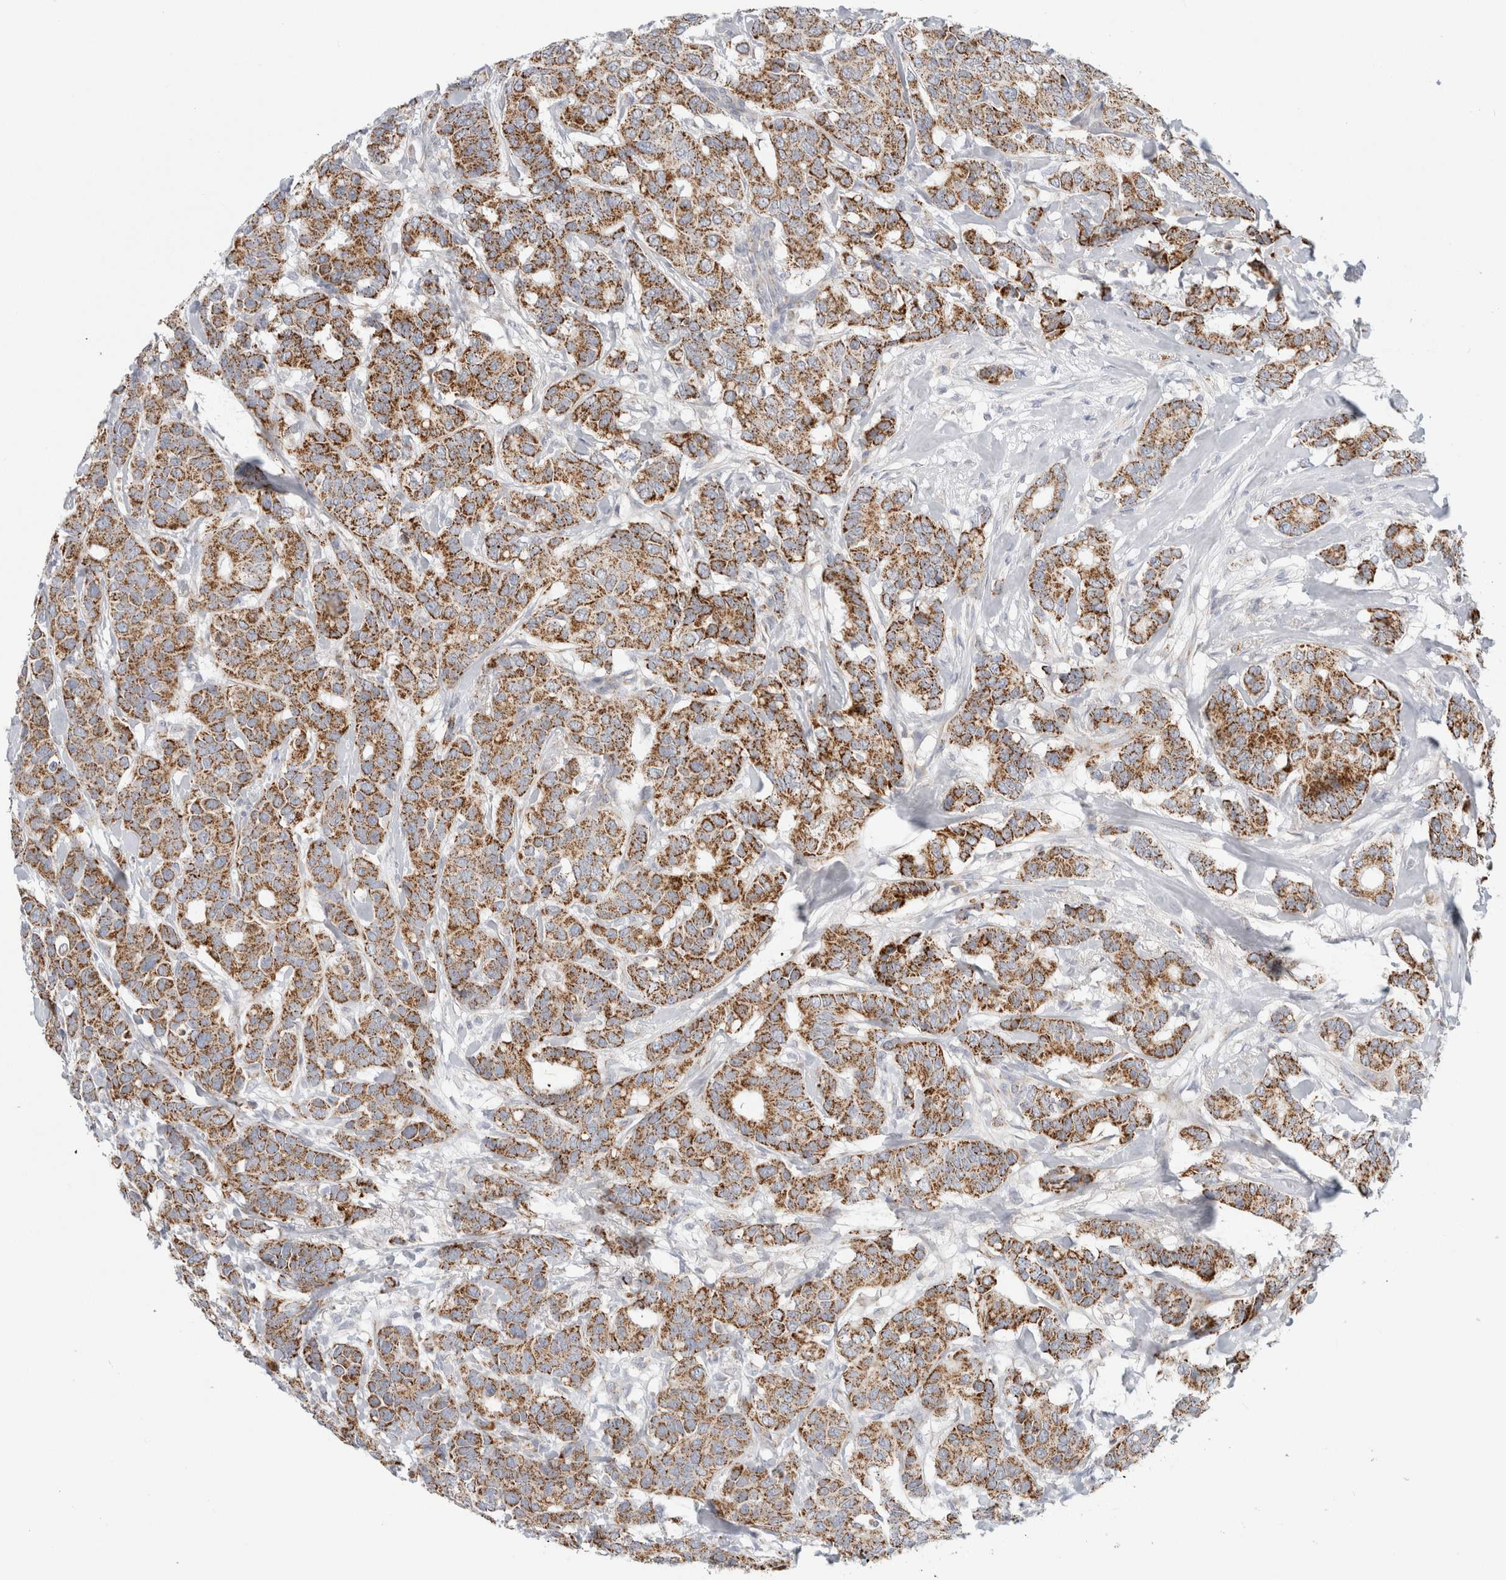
{"staining": {"intensity": "strong", "quantity": ">75%", "location": "cytoplasmic/membranous"}, "tissue": "breast cancer", "cell_type": "Tumor cells", "image_type": "cancer", "snomed": [{"axis": "morphology", "description": "Duct carcinoma"}, {"axis": "topography", "description": "Breast"}], "caption": "Protein expression analysis of breast invasive ductal carcinoma displays strong cytoplasmic/membranous staining in approximately >75% of tumor cells. Immunohistochemistry stains the protein of interest in brown and the nuclei are stained blue.", "gene": "FAHD1", "patient": {"sex": "female", "age": 87}}